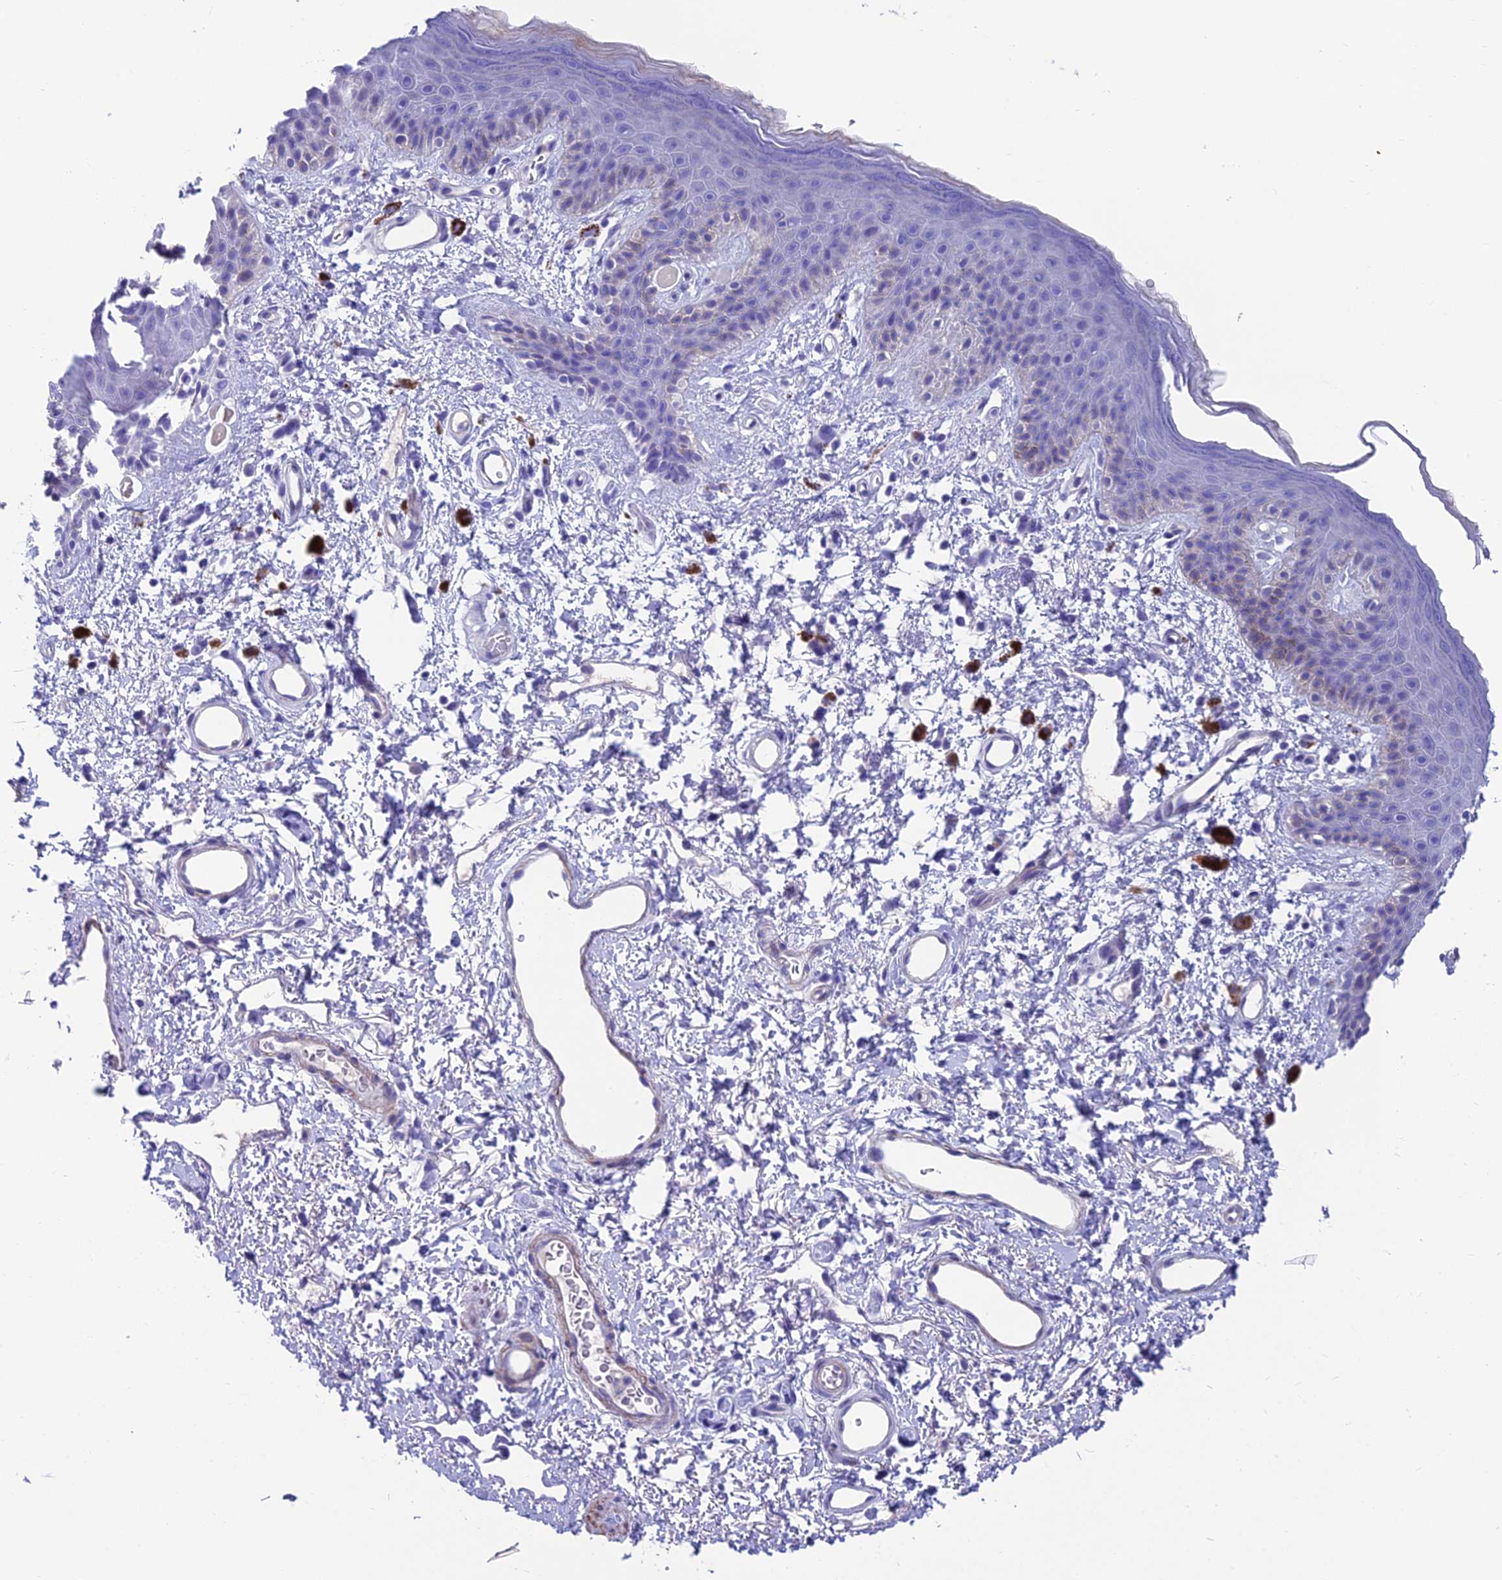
{"staining": {"intensity": "negative", "quantity": "none", "location": "none"}, "tissue": "skin", "cell_type": "Epidermal cells", "image_type": "normal", "snomed": [{"axis": "morphology", "description": "Normal tissue, NOS"}, {"axis": "topography", "description": "Anal"}], "caption": "Immunohistochemistry (IHC) image of normal skin stained for a protein (brown), which demonstrates no expression in epidermal cells. Brightfield microscopy of immunohistochemistry stained with DAB (3,3'-diaminobenzidine) (brown) and hematoxylin (blue), captured at high magnification.", "gene": "GNG11", "patient": {"sex": "female", "age": 46}}